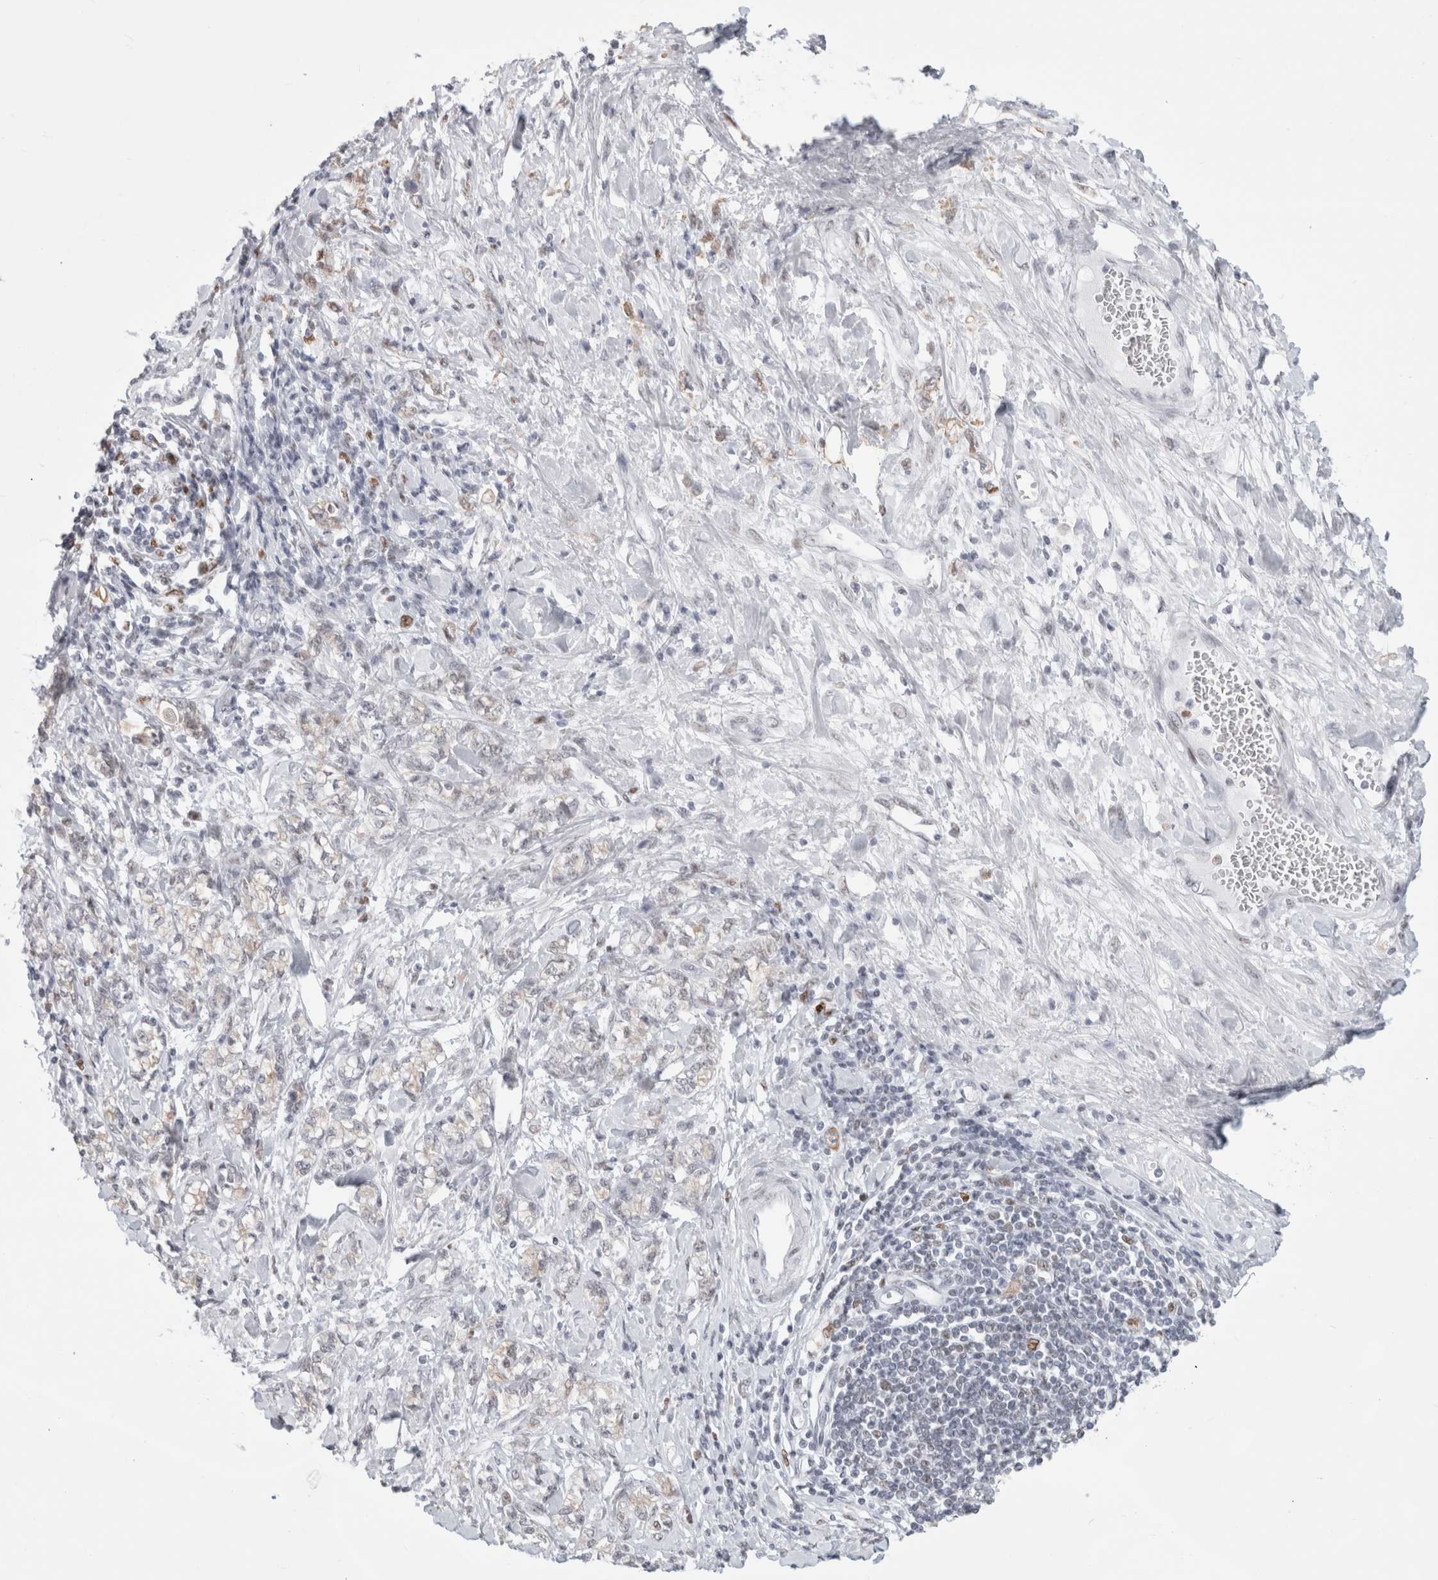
{"staining": {"intensity": "weak", "quantity": "<25%", "location": "cytoplasmic/membranous,nuclear"}, "tissue": "stomach cancer", "cell_type": "Tumor cells", "image_type": "cancer", "snomed": [{"axis": "morphology", "description": "Adenocarcinoma, NOS"}, {"axis": "topography", "description": "Stomach"}], "caption": "There is no significant staining in tumor cells of stomach adenocarcinoma.", "gene": "SMARCC1", "patient": {"sex": "female", "age": 76}}